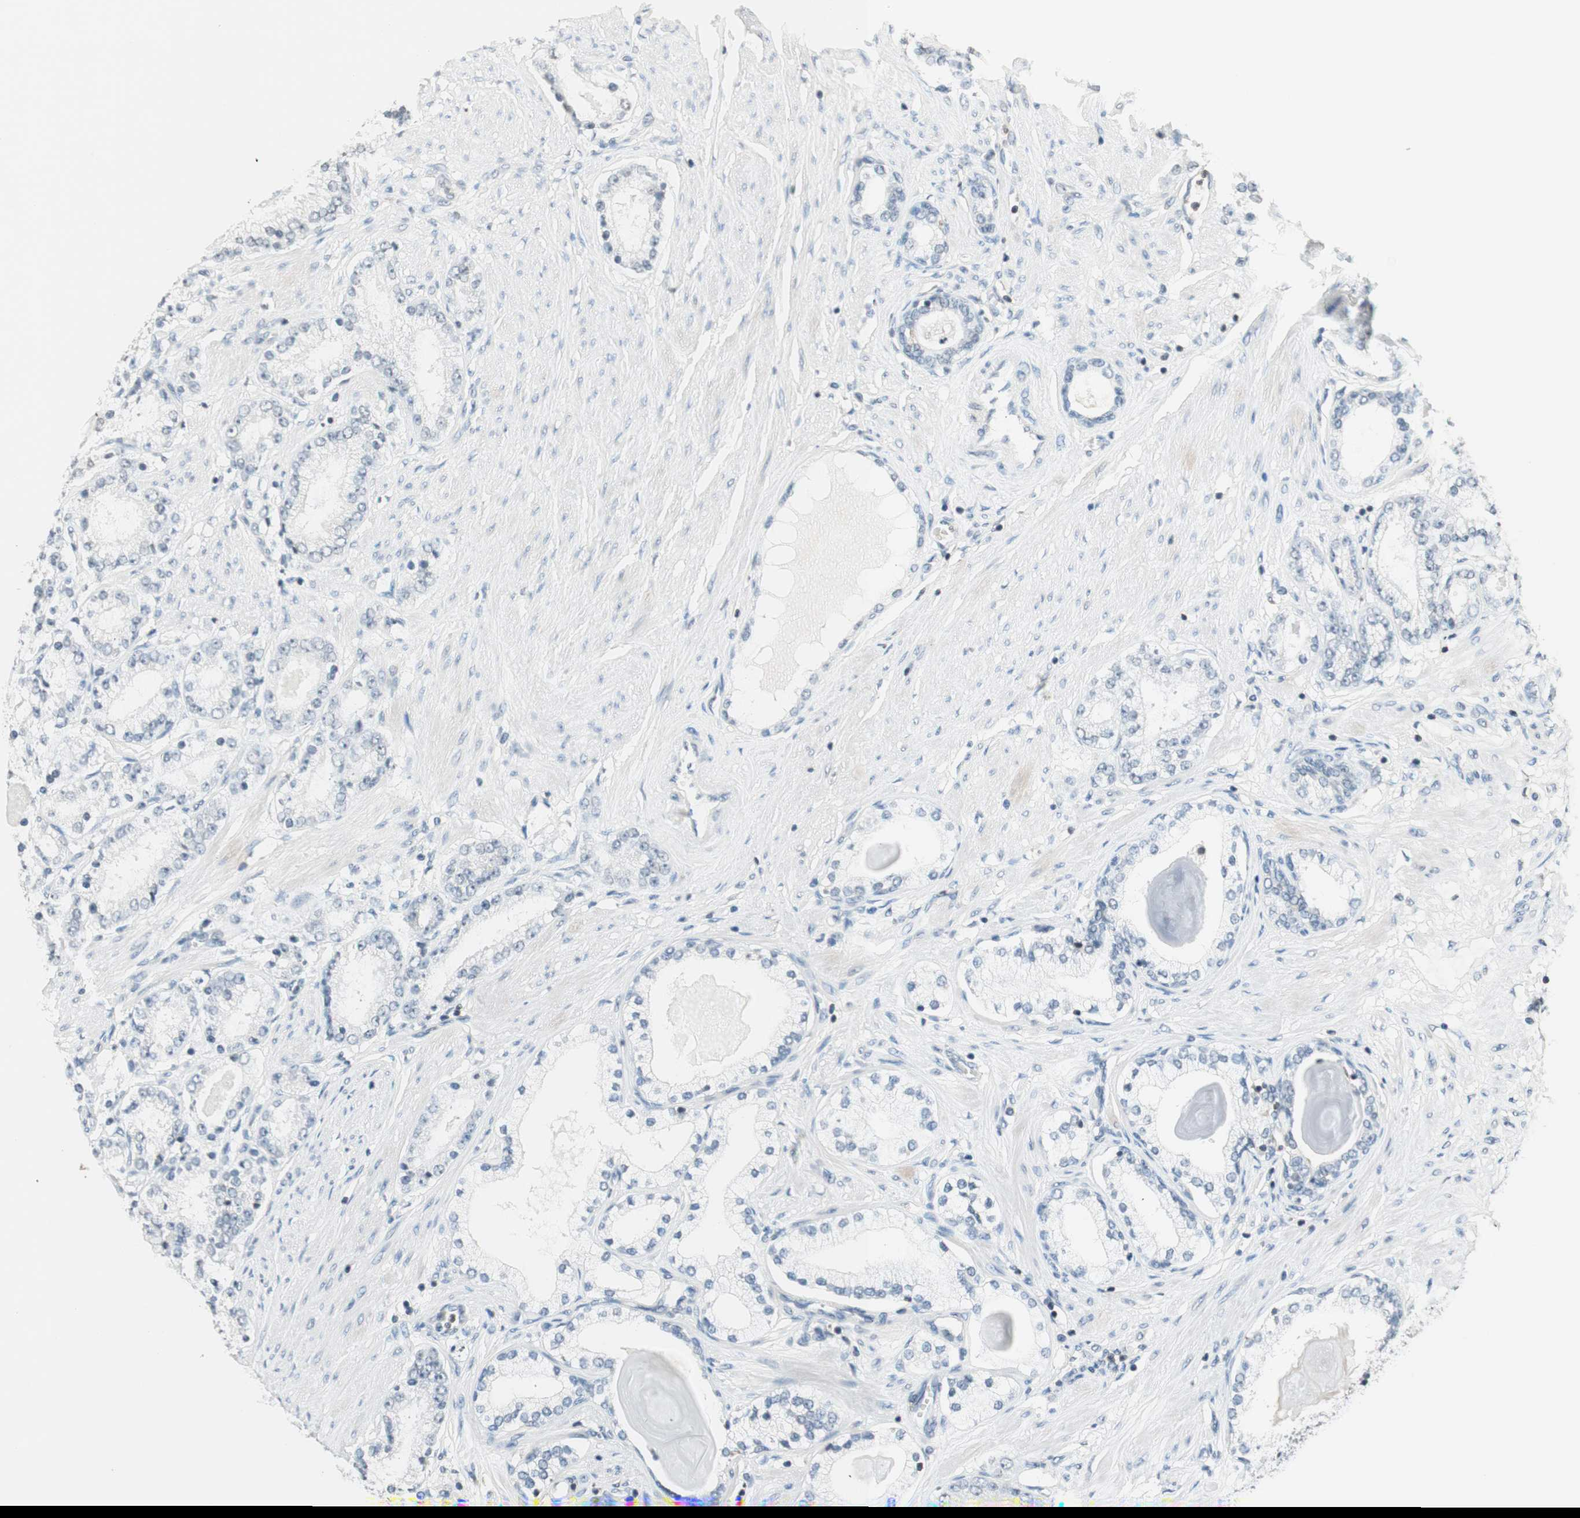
{"staining": {"intensity": "negative", "quantity": "none", "location": "none"}, "tissue": "prostate cancer", "cell_type": "Tumor cells", "image_type": "cancer", "snomed": [{"axis": "morphology", "description": "Adenocarcinoma, Low grade"}, {"axis": "topography", "description": "Prostate"}], "caption": "Immunohistochemistry histopathology image of adenocarcinoma (low-grade) (prostate) stained for a protein (brown), which exhibits no staining in tumor cells. (IHC, brightfield microscopy, high magnification).", "gene": "WIPF1", "patient": {"sex": "male", "age": 63}}